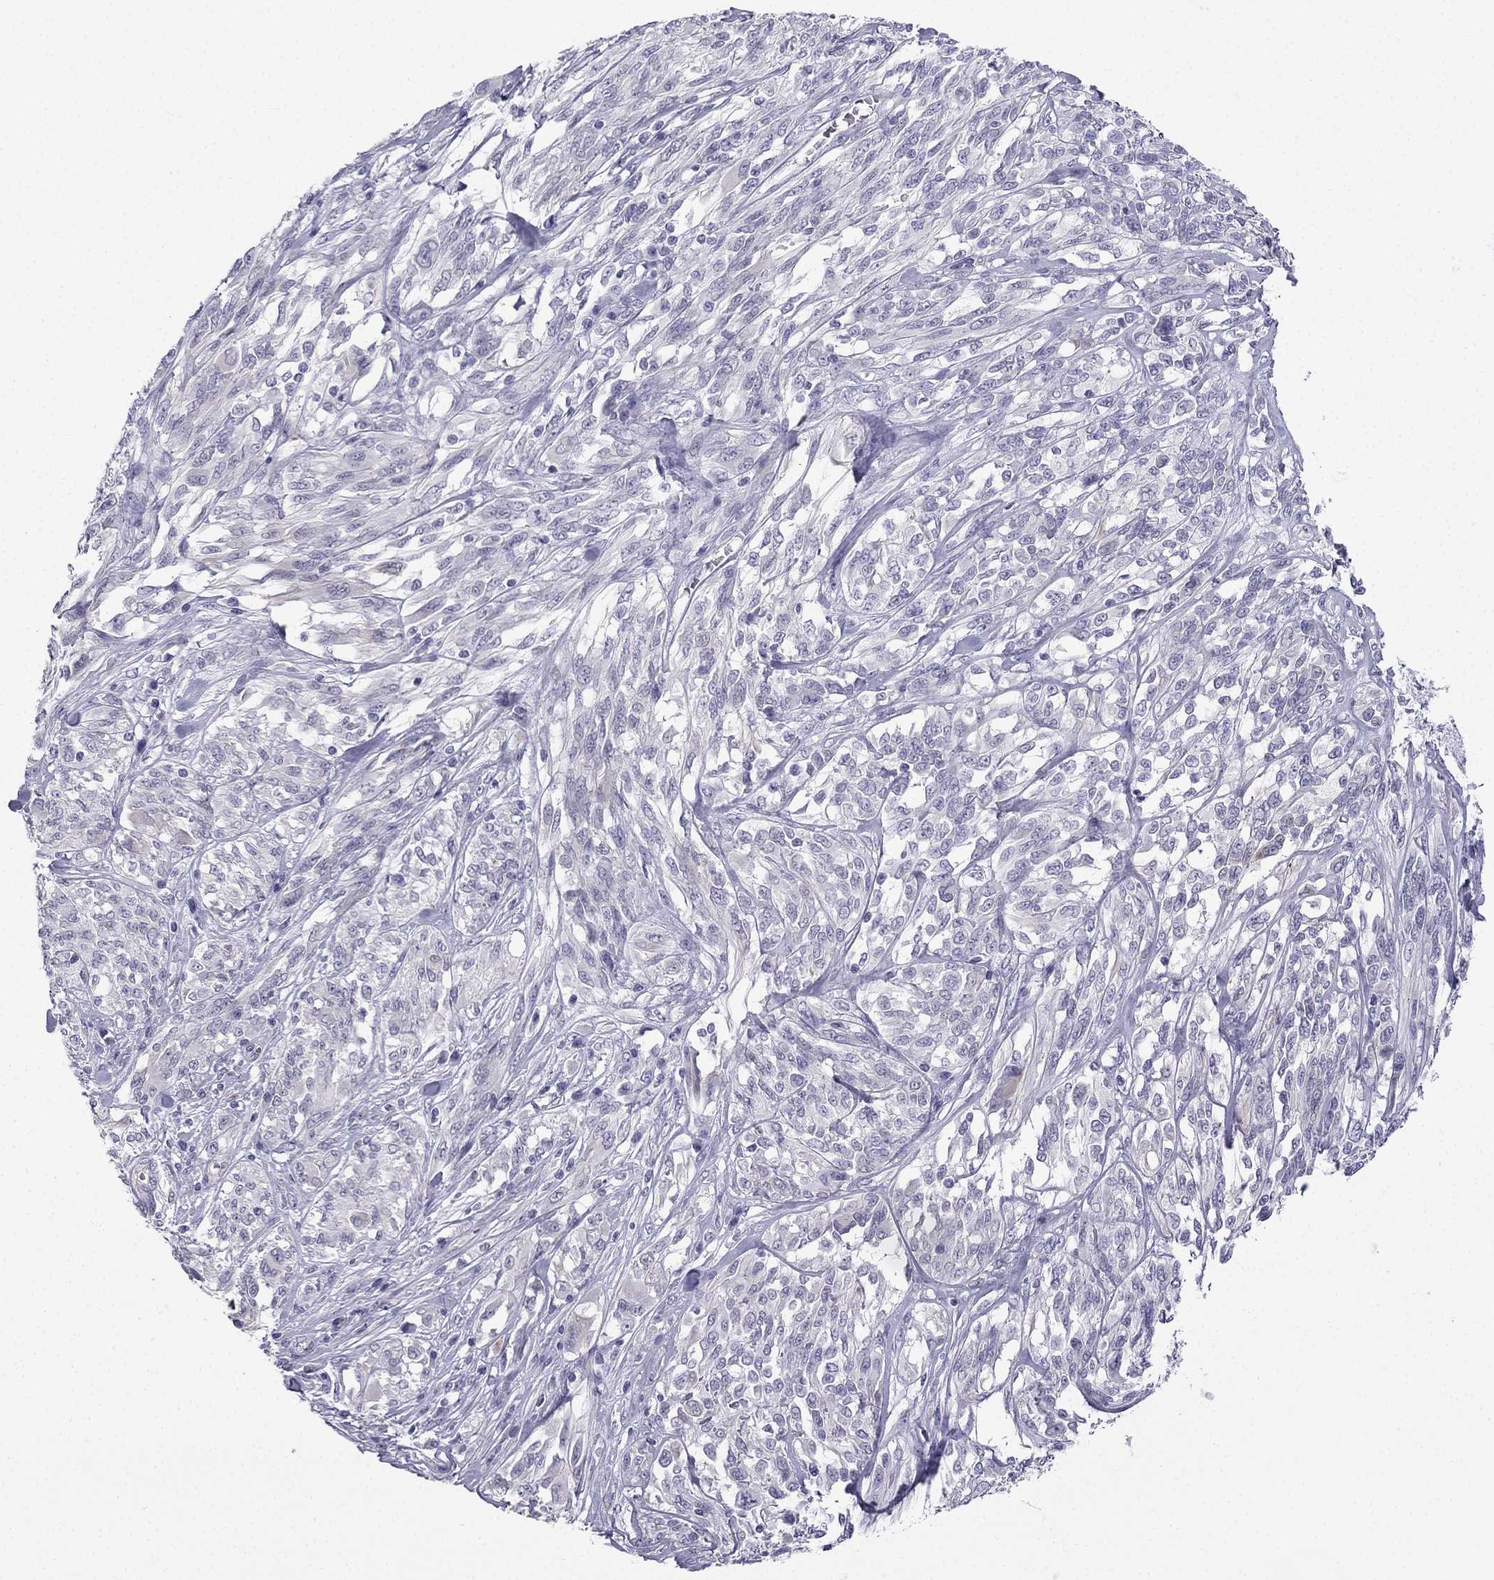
{"staining": {"intensity": "negative", "quantity": "none", "location": "none"}, "tissue": "melanoma", "cell_type": "Tumor cells", "image_type": "cancer", "snomed": [{"axis": "morphology", "description": "Malignant melanoma, NOS"}, {"axis": "topography", "description": "Skin"}], "caption": "High power microscopy histopathology image of an IHC image of melanoma, revealing no significant positivity in tumor cells. The staining is performed using DAB brown chromogen with nuclei counter-stained in using hematoxylin.", "gene": "CFAP53", "patient": {"sex": "female", "age": 91}}